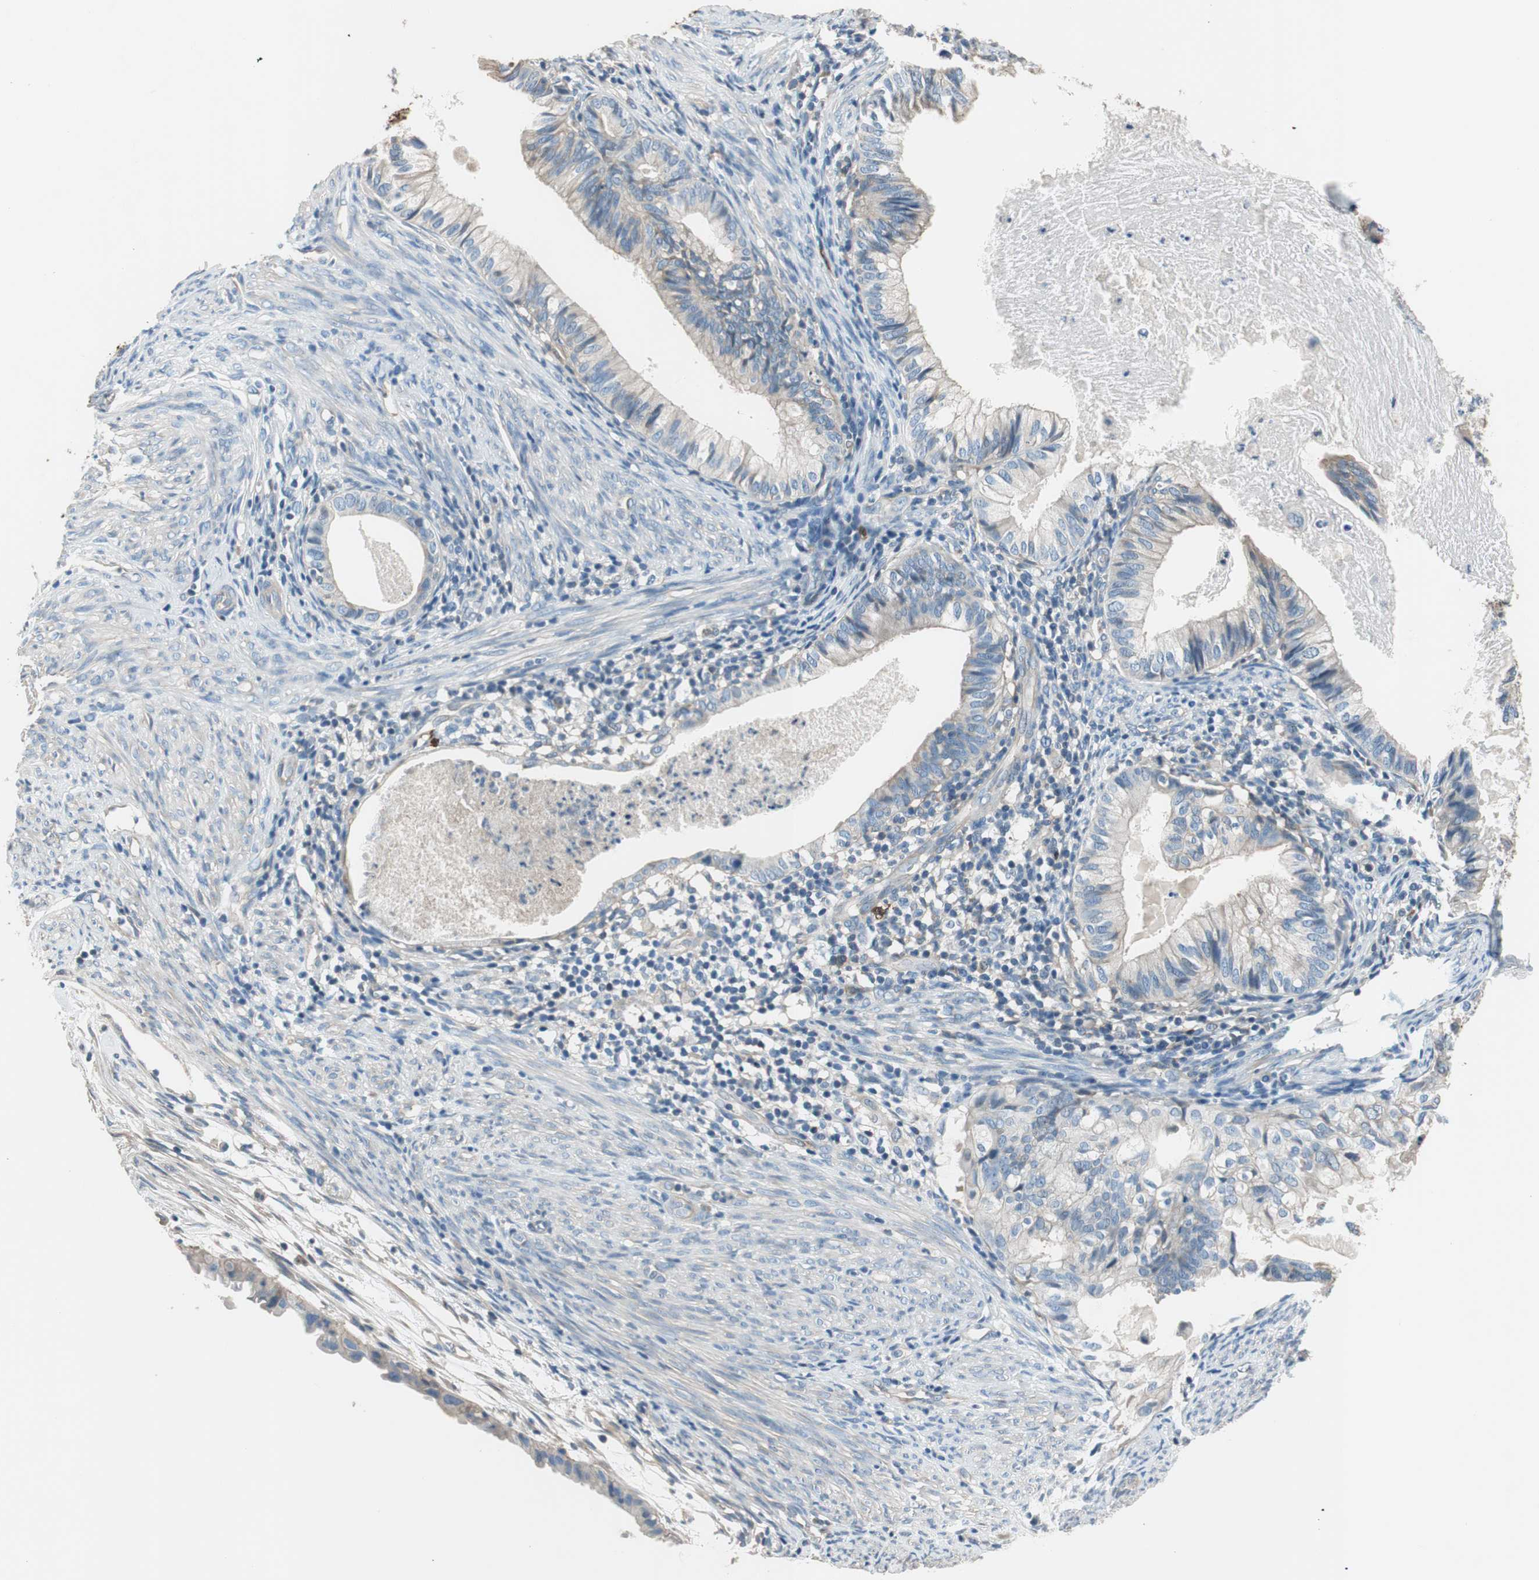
{"staining": {"intensity": "negative", "quantity": "none", "location": "none"}, "tissue": "cervical cancer", "cell_type": "Tumor cells", "image_type": "cancer", "snomed": [{"axis": "morphology", "description": "Normal tissue, NOS"}, {"axis": "morphology", "description": "Adenocarcinoma, NOS"}, {"axis": "topography", "description": "Cervix"}, {"axis": "topography", "description": "Endometrium"}], "caption": "An image of human cervical cancer is negative for staining in tumor cells.", "gene": "CALML3", "patient": {"sex": "female", "age": 86}}